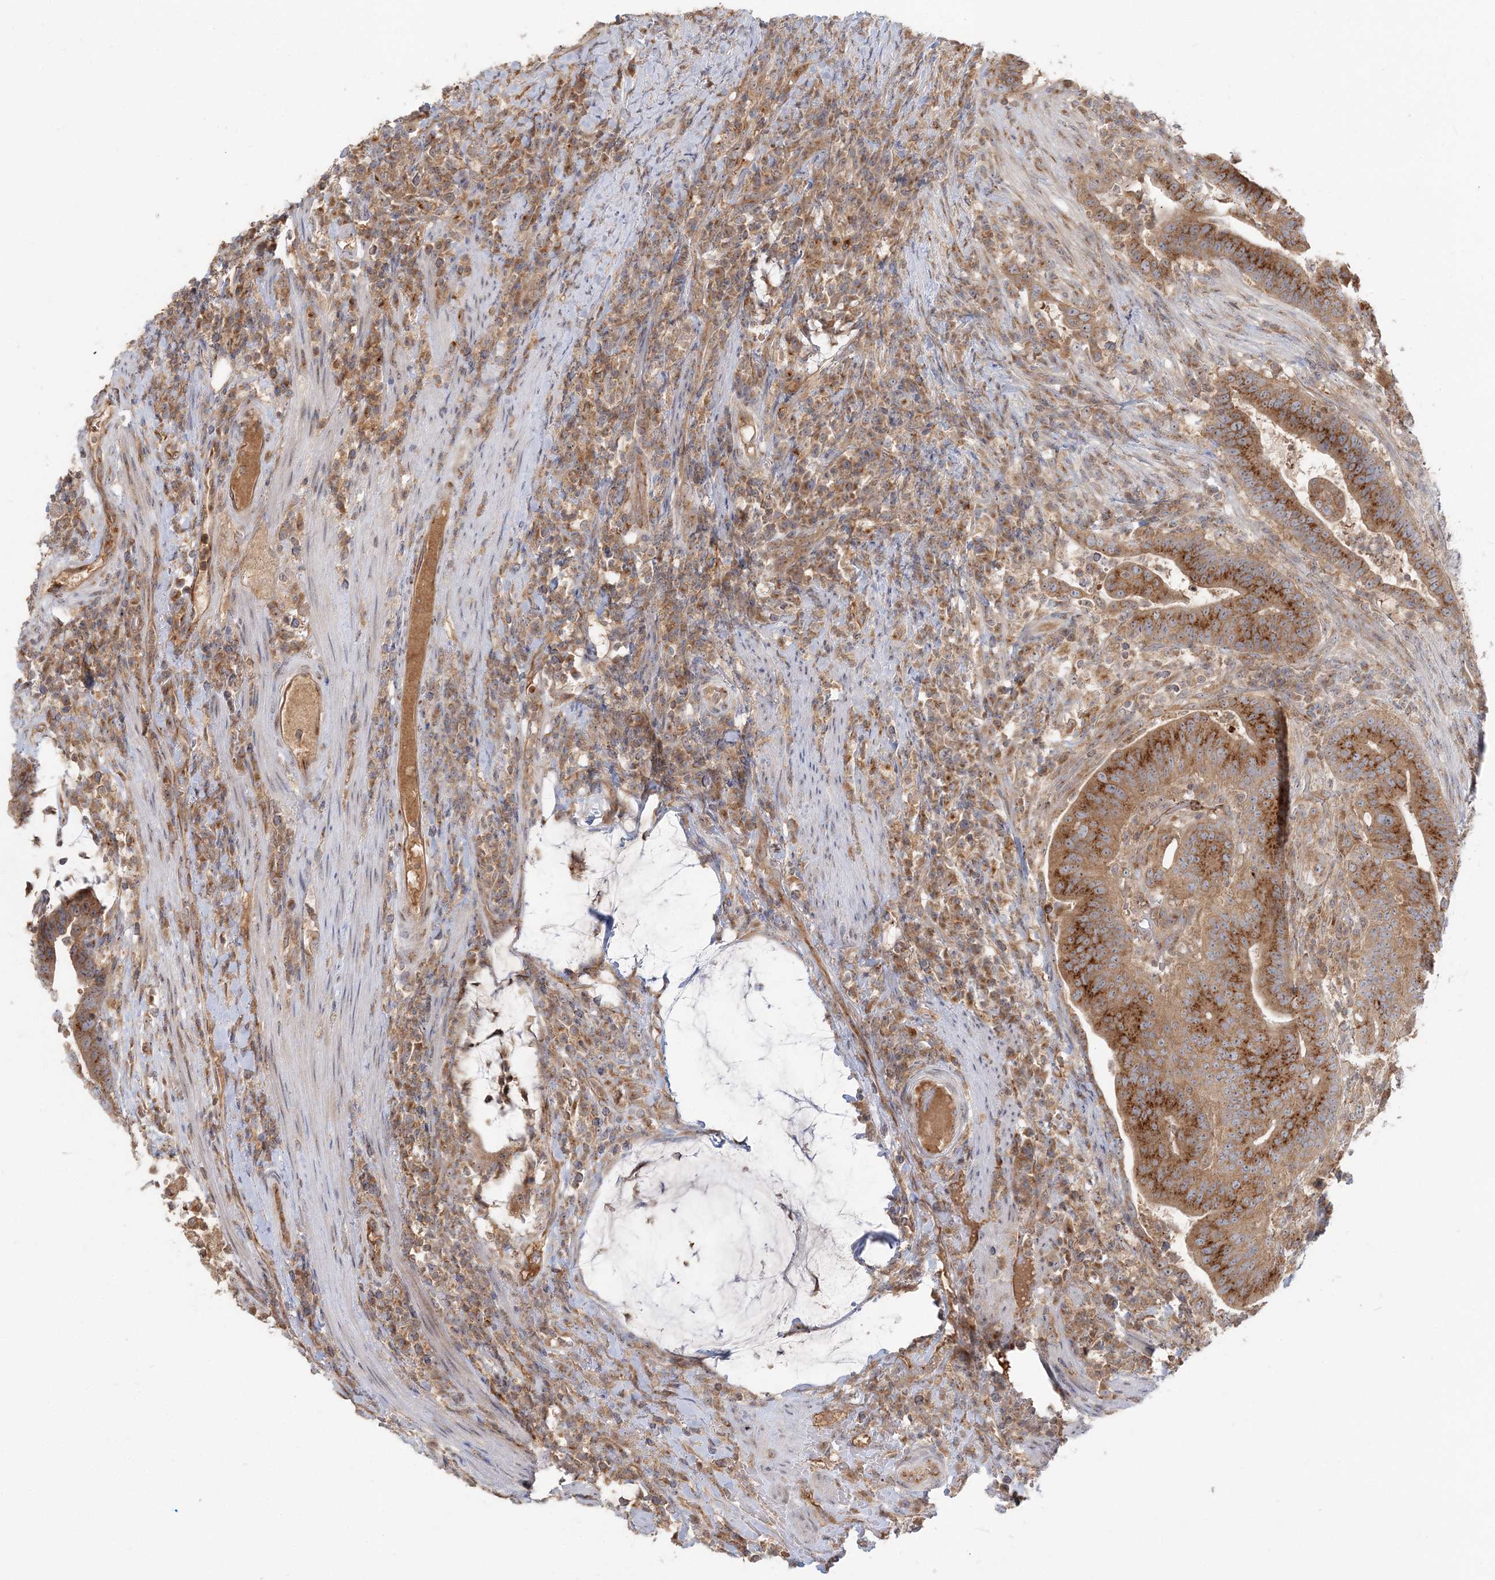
{"staining": {"intensity": "strong", "quantity": ">75%", "location": "cytoplasmic/membranous"}, "tissue": "colorectal cancer", "cell_type": "Tumor cells", "image_type": "cancer", "snomed": [{"axis": "morphology", "description": "Adenocarcinoma, NOS"}, {"axis": "topography", "description": "Colon"}], "caption": "Colorectal cancer stained with a protein marker displays strong staining in tumor cells.", "gene": "AP1AR", "patient": {"sex": "female", "age": 66}}